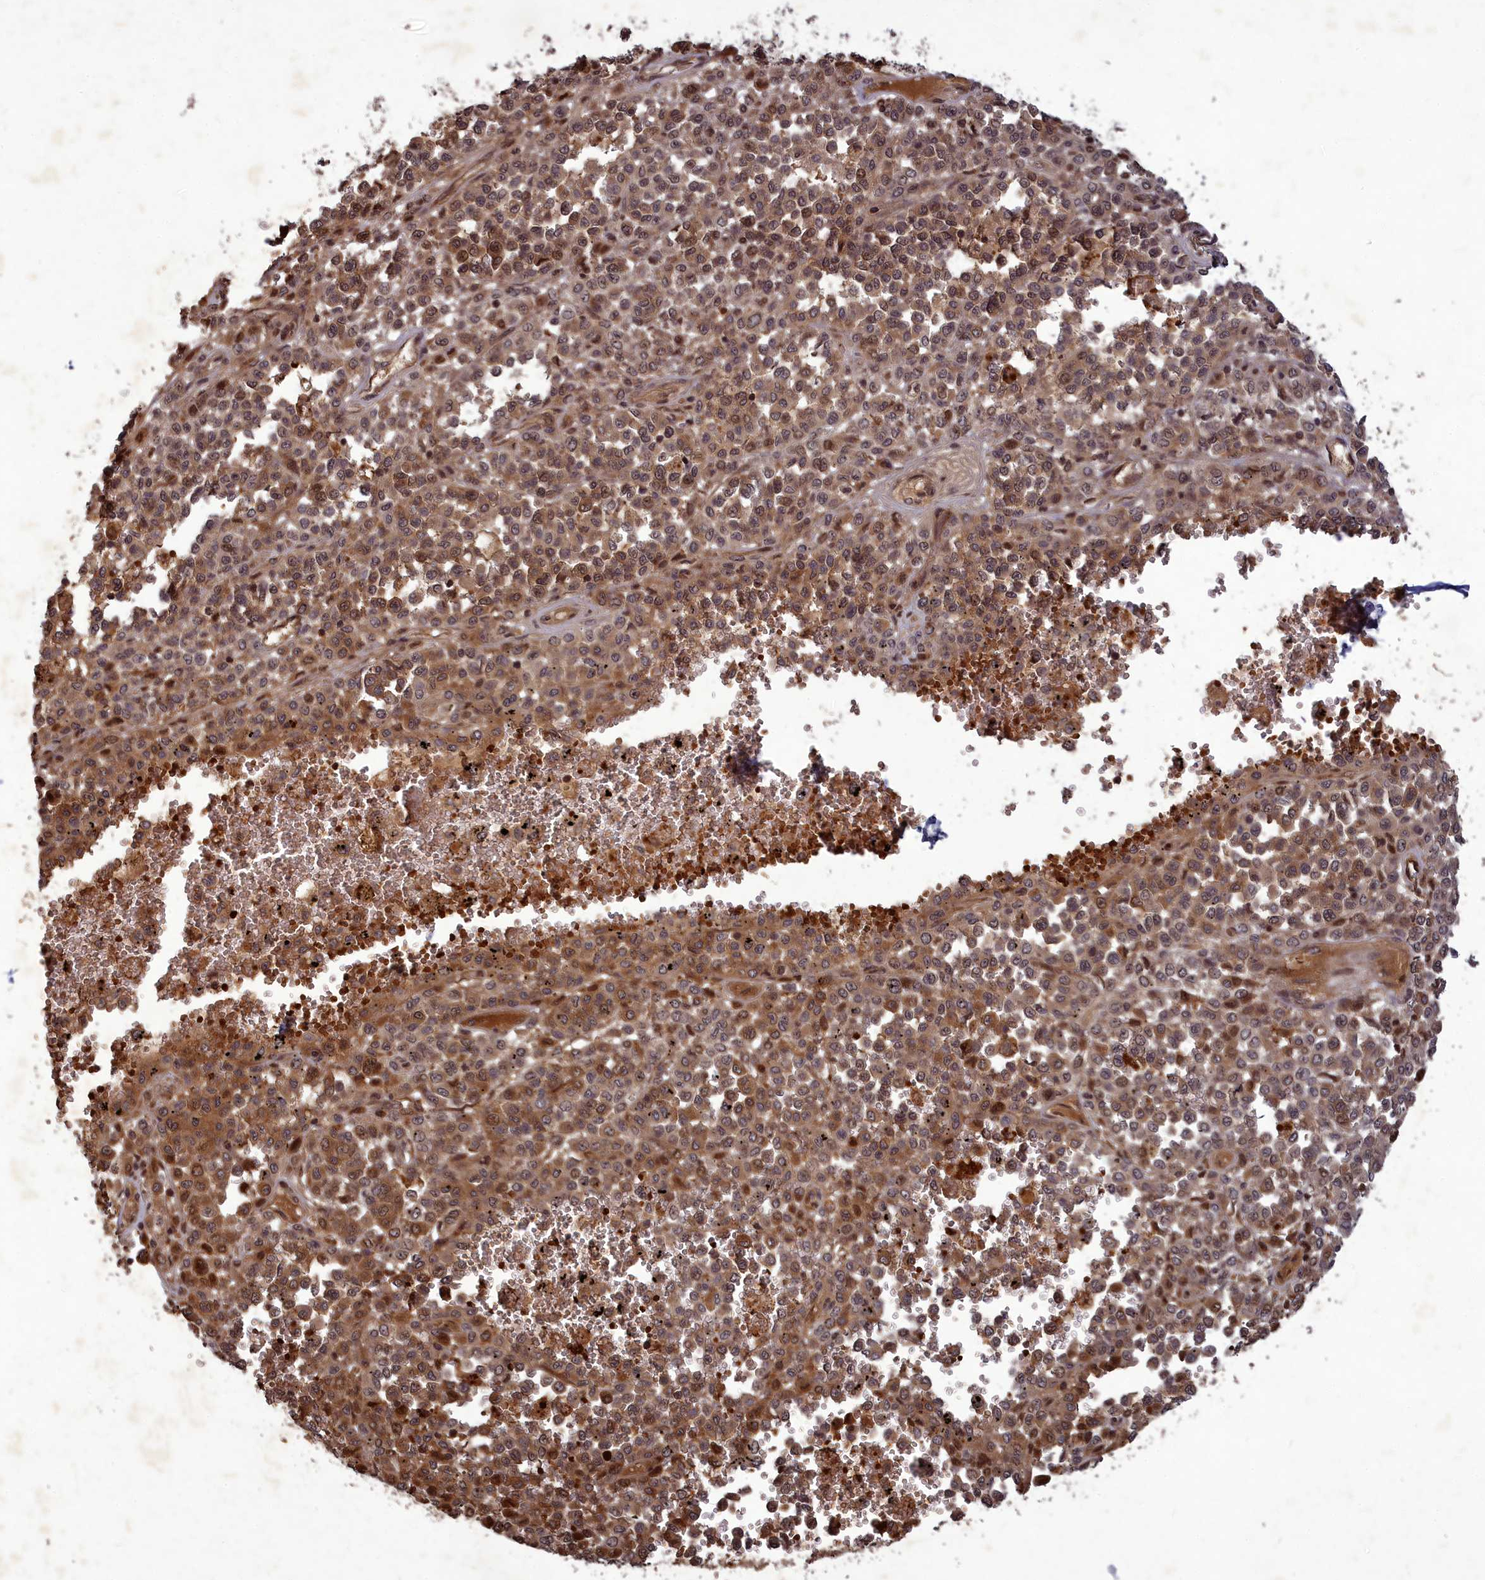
{"staining": {"intensity": "moderate", "quantity": ">75%", "location": "cytoplasmic/membranous,nuclear"}, "tissue": "melanoma", "cell_type": "Tumor cells", "image_type": "cancer", "snomed": [{"axis": "morphology", "description": "Malignant melanoma, Metastatic site"}, {"axis": "topography", "description": "Pancreas"}], "caption": "This is a photomicrograph of IHC staining of malignant melanoma (metastatic site), which shows moderate staining in the cytoplasmic/membranous and nuclear of tumor cells.", "gene": "SRMS", "patient": {"sex": "female", "age": 30}}